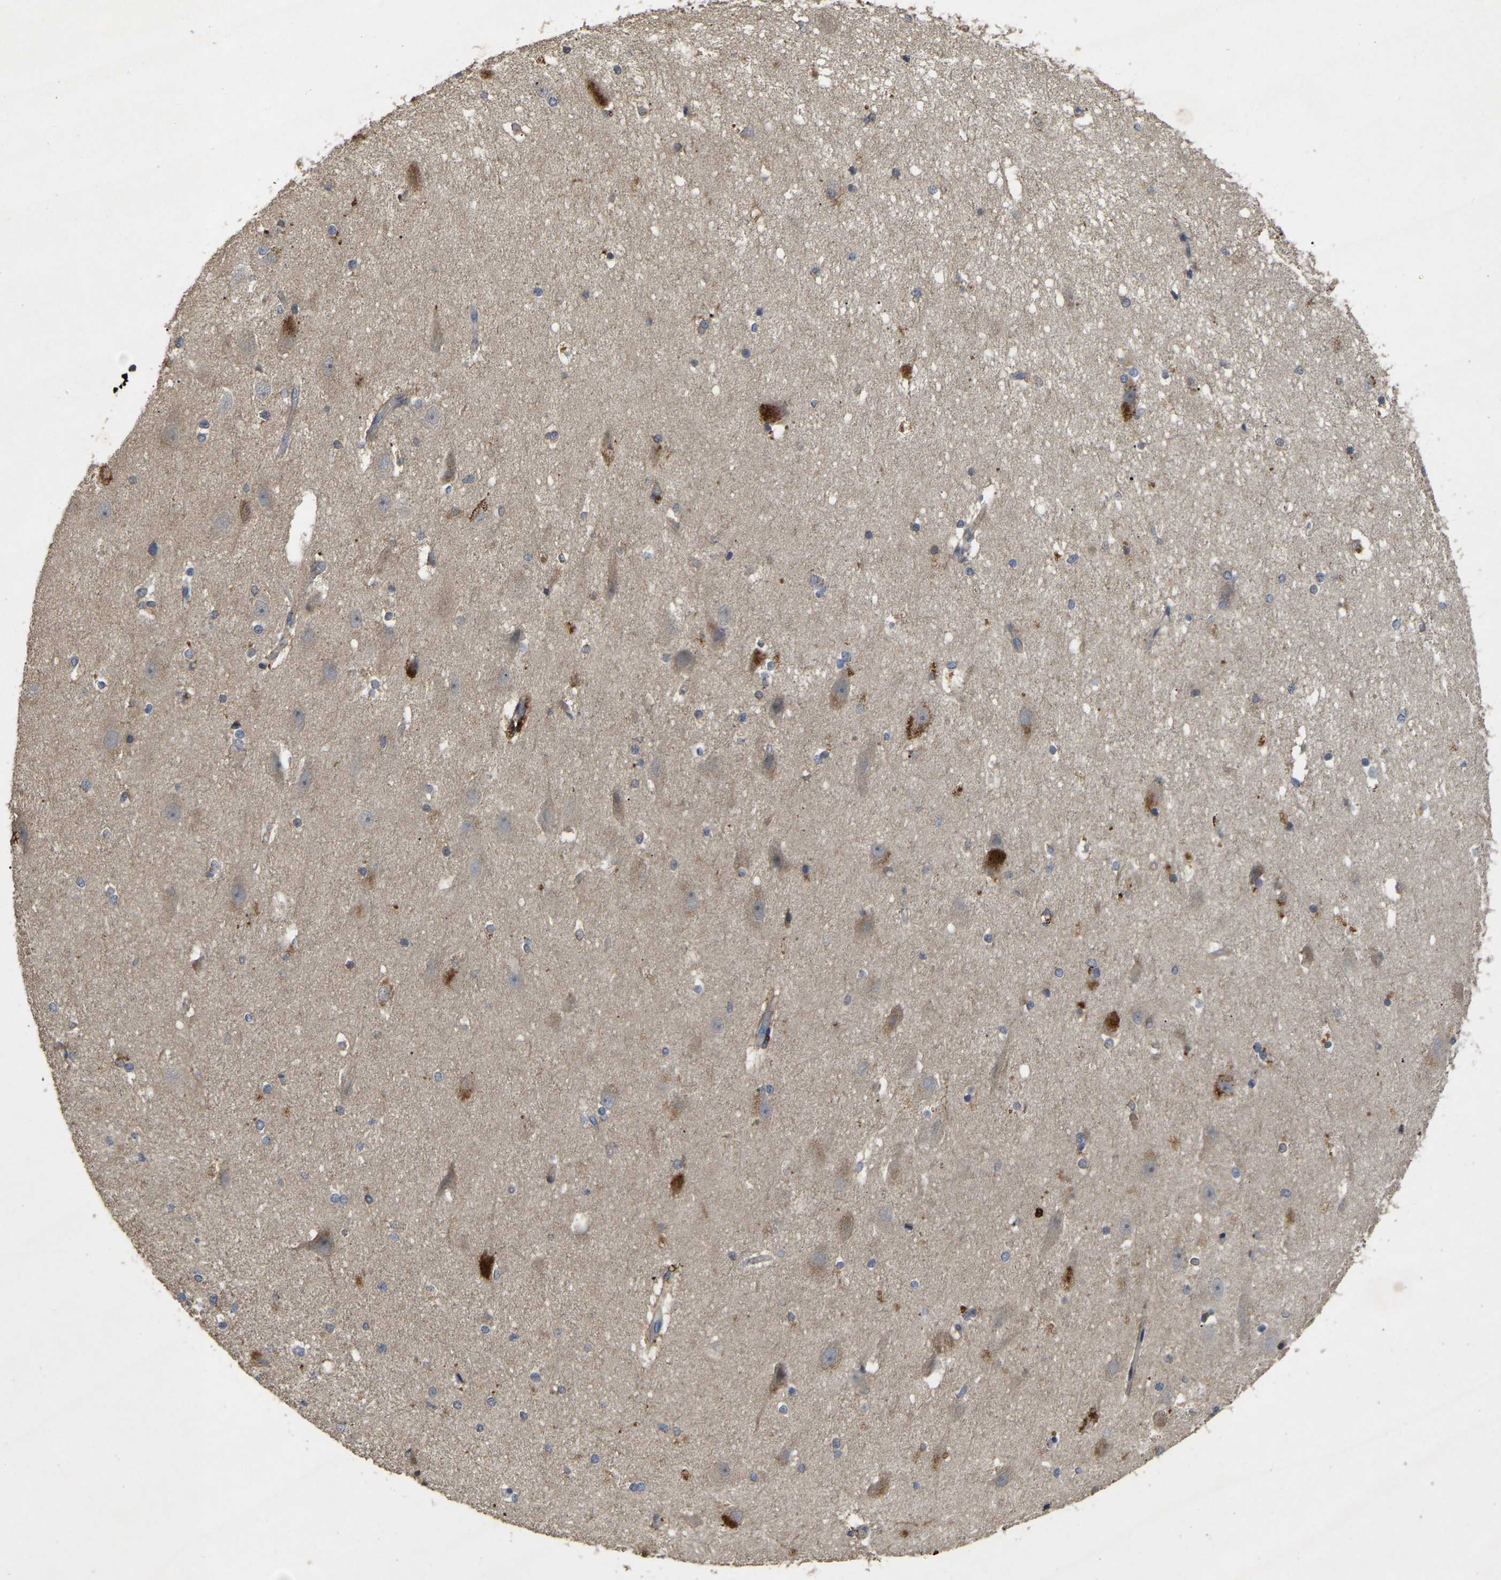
{"staining": {"intensity": "weak", "quantity": "<25%", "location": "cytoplasmic/membranous"}, "tissue": "hippocampus", "cell_type": "Glial cells", "image_type": "normal", "snomed": [{"axis": "morphology", "description": "Normal tissue, NOS"}, {"axis": "topography", "description": "Hippocampus"}], "caption": "Immunohistochemistry (IHC) histopathology image of unremarkable hippocampus: hippocampus stained with DAB (3,3'-diaminobenzidine) exhibits no significant protein positivity in glial cells. Nuclei are stained in blue.", "gene": "LPAR2", "patient": {"sex": "female", "age": 19}}